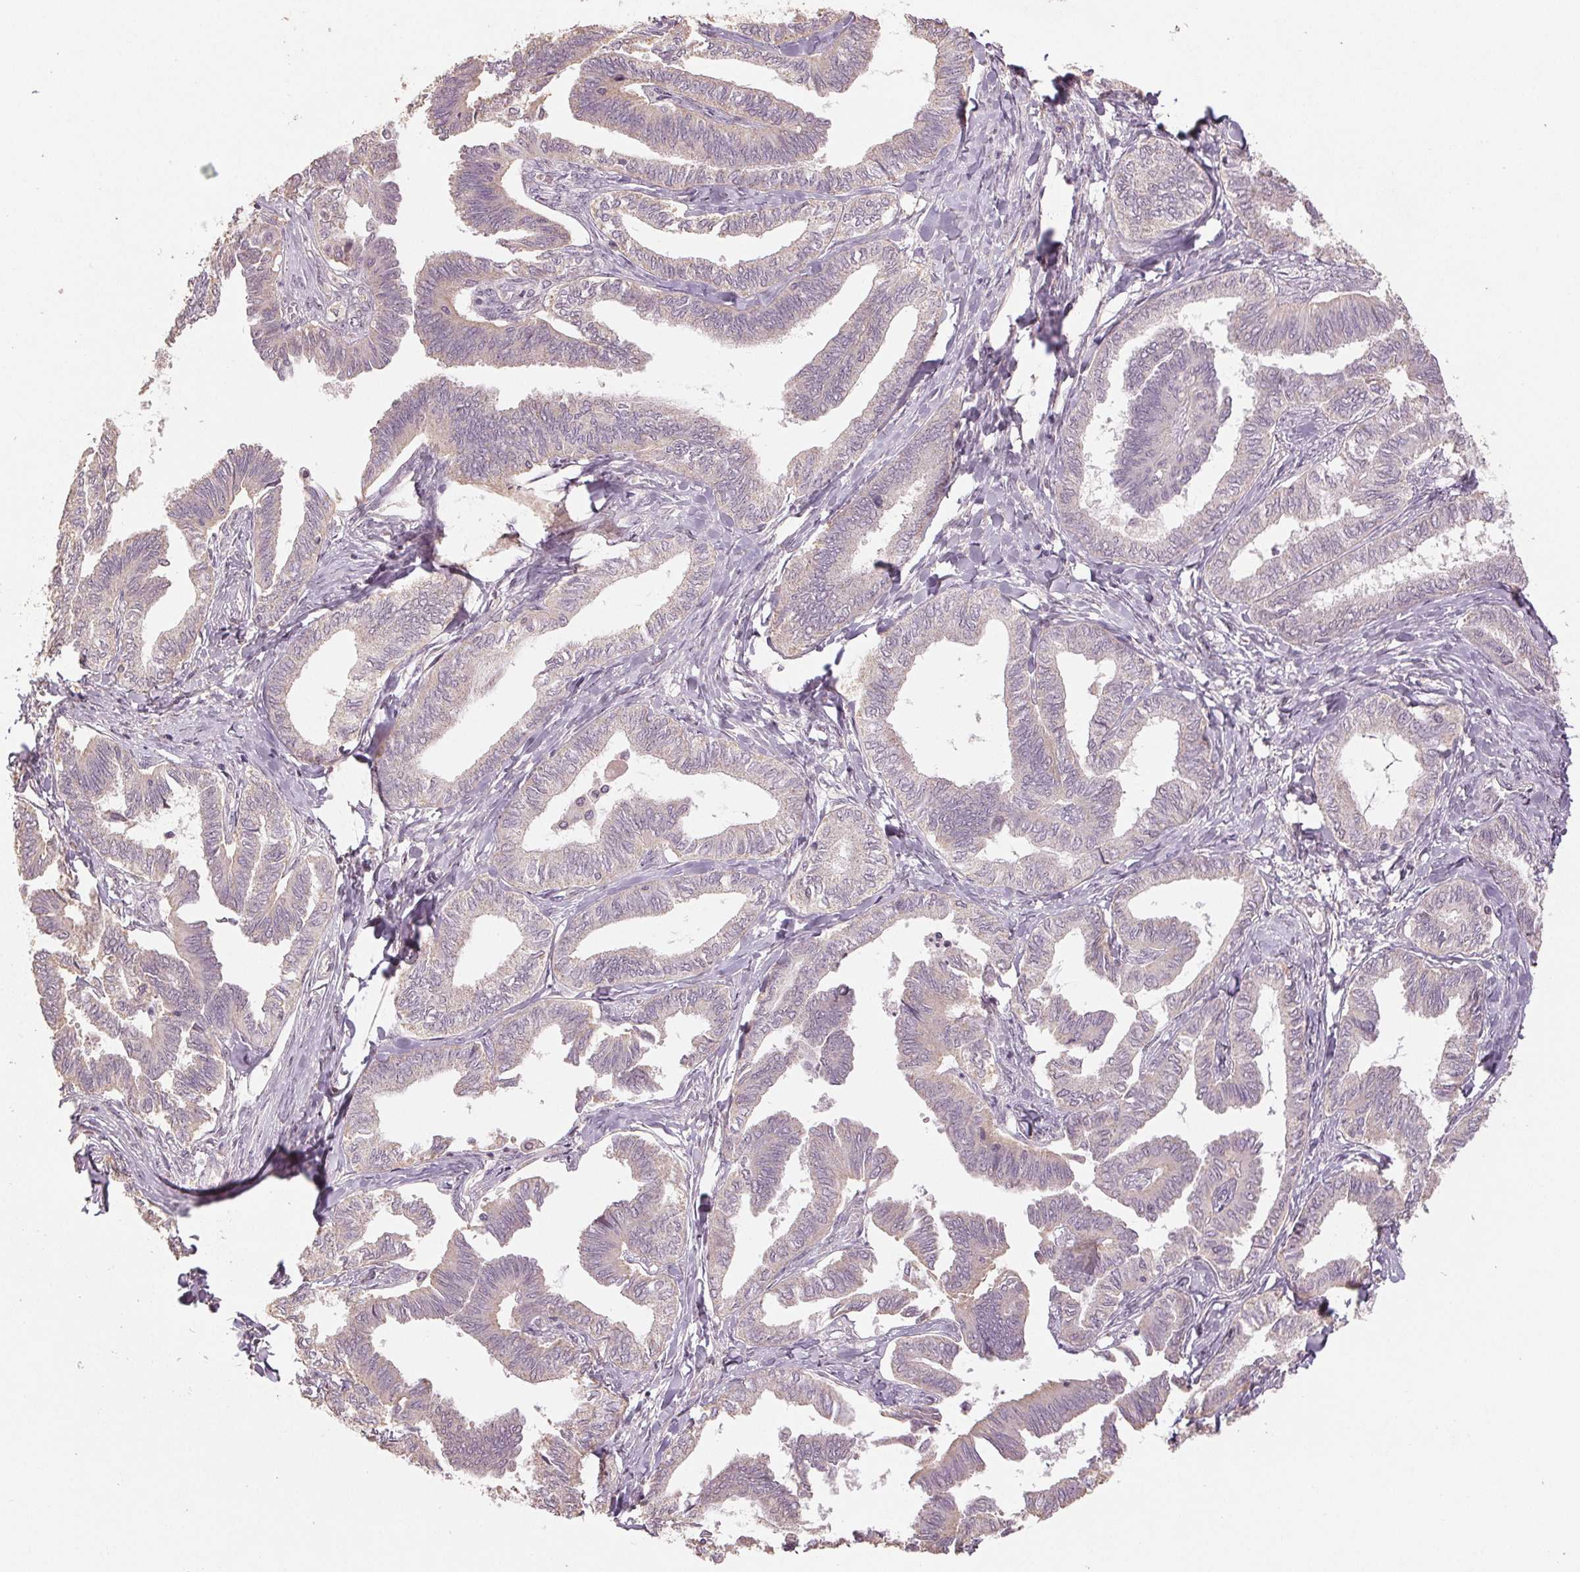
{"staining": {"intensity": "negative", "quantity": "none", "location": "none"}, "tissue": "ovarian cancer", "cell_type": "Tumor cells", "image_type": "cancer", "snomed": [{"axis": "morphology", "description": "Carcinoma, endometroid"}, {"axis": "topography", "description": "Ovary"}], "caption": "High power microscopy photomicrograph of an IHC image of ovarian cancer, revealing no significant positivity in tumor cells. (Stains: DAB (3,3'-diaminobenzidine) IHC with hematoxylin counter stain, Microscopy: brightfield microscopy at high magnification).", "gene": "COX14", "patient": {"sex": "female", "age": 70}}